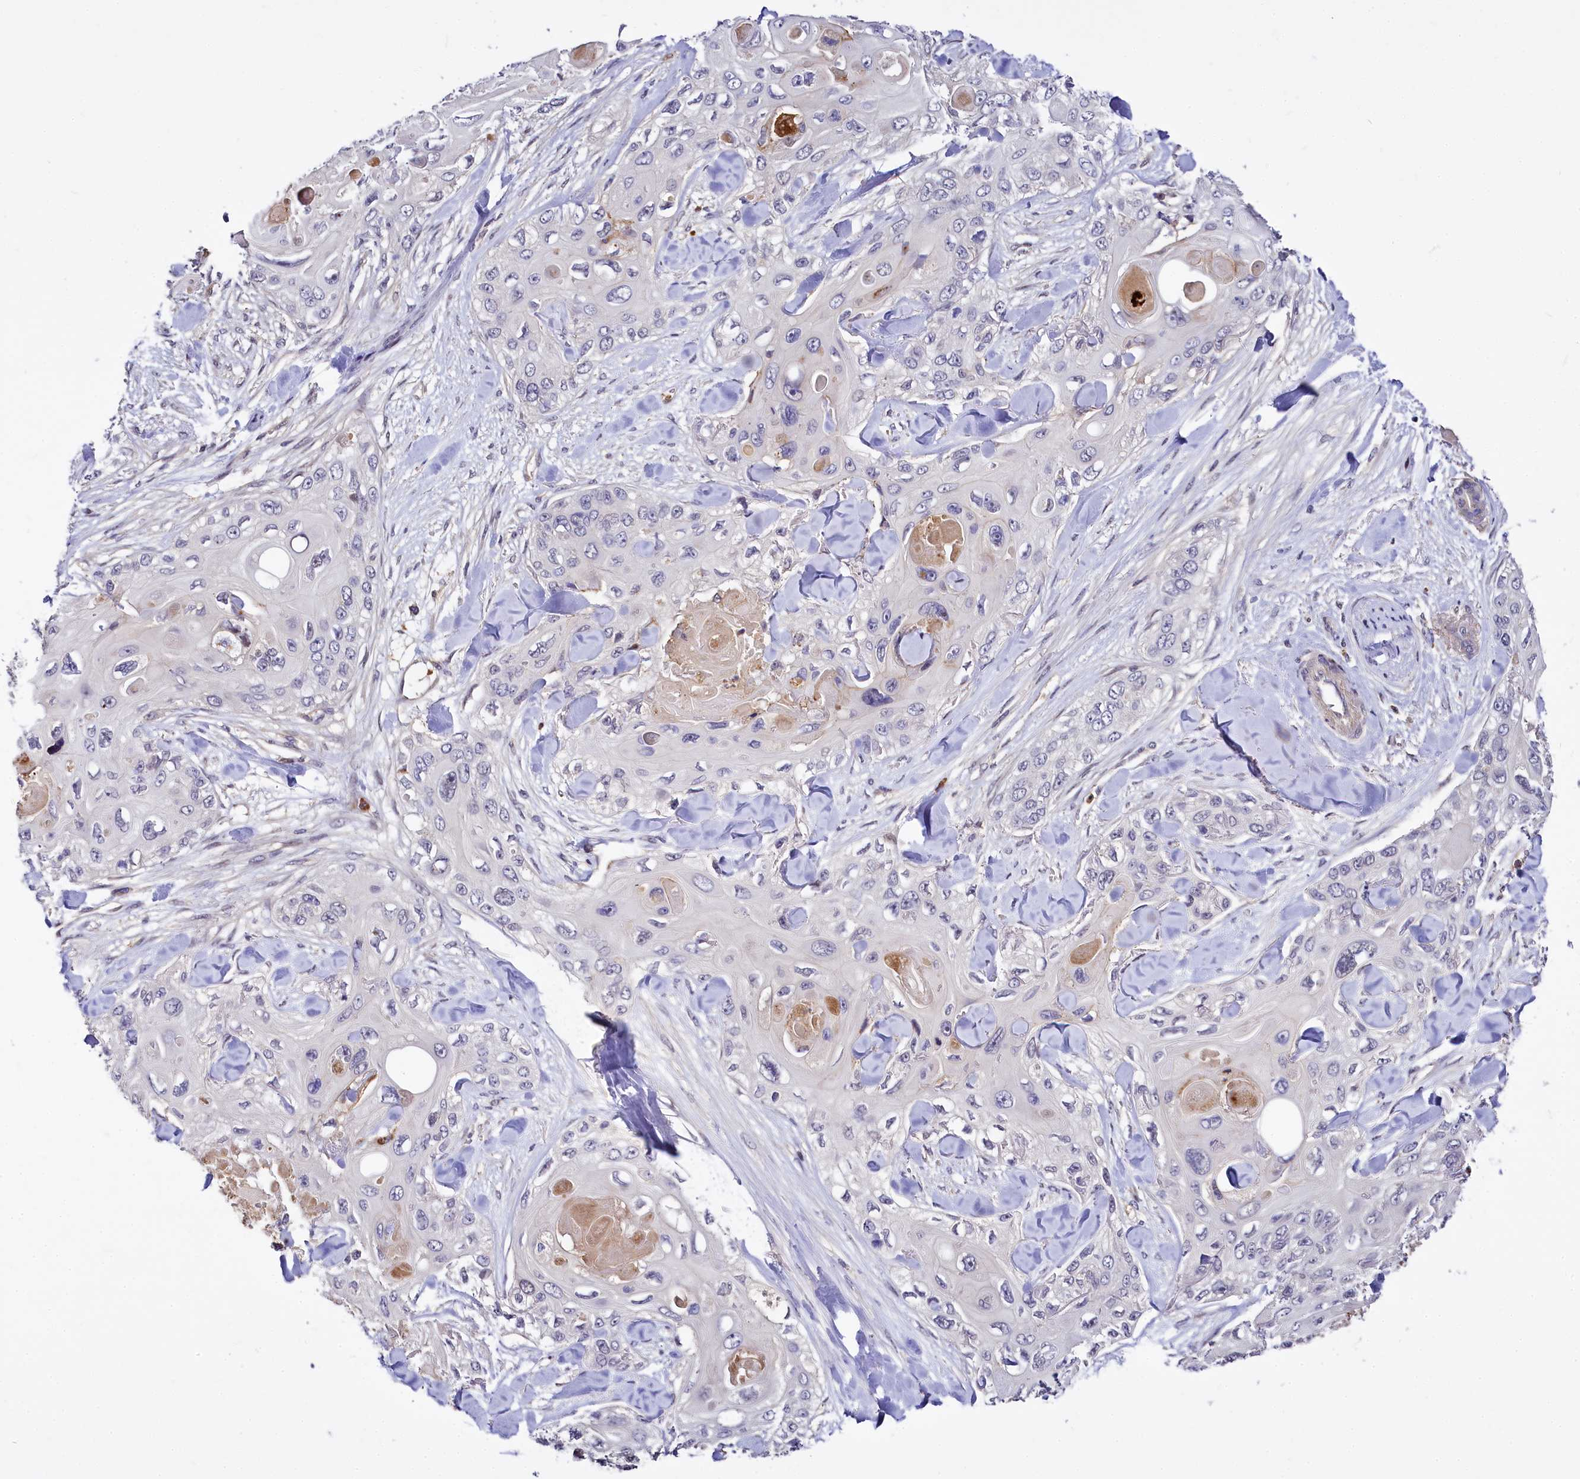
{"staining": {"intensity": "negative", "quantity": "none", "location": "none"}, "tissue": "skin cancer", "cell_type": "Tumor cells", "image_type": "cancer", "snomed": [{"axis": "morphology", "description": "Normal tissue, NOS"}, {"axis": "morphology", "description": "Squamous cell carcinoma, NOS"}, {"axis": "topography", "description": "Skin"}], "caption": "Protein analysis of skin cancer (squamous cell carcinoma) exhibits no significant expression in tumor cells. (Brightfield microscopy of DAB (3,3'-diaminobenzidine) immunohistochemistry (IHC) at high magnification).", "gene": "ATG101", "patient": {"sex": "male", "age": 72}}